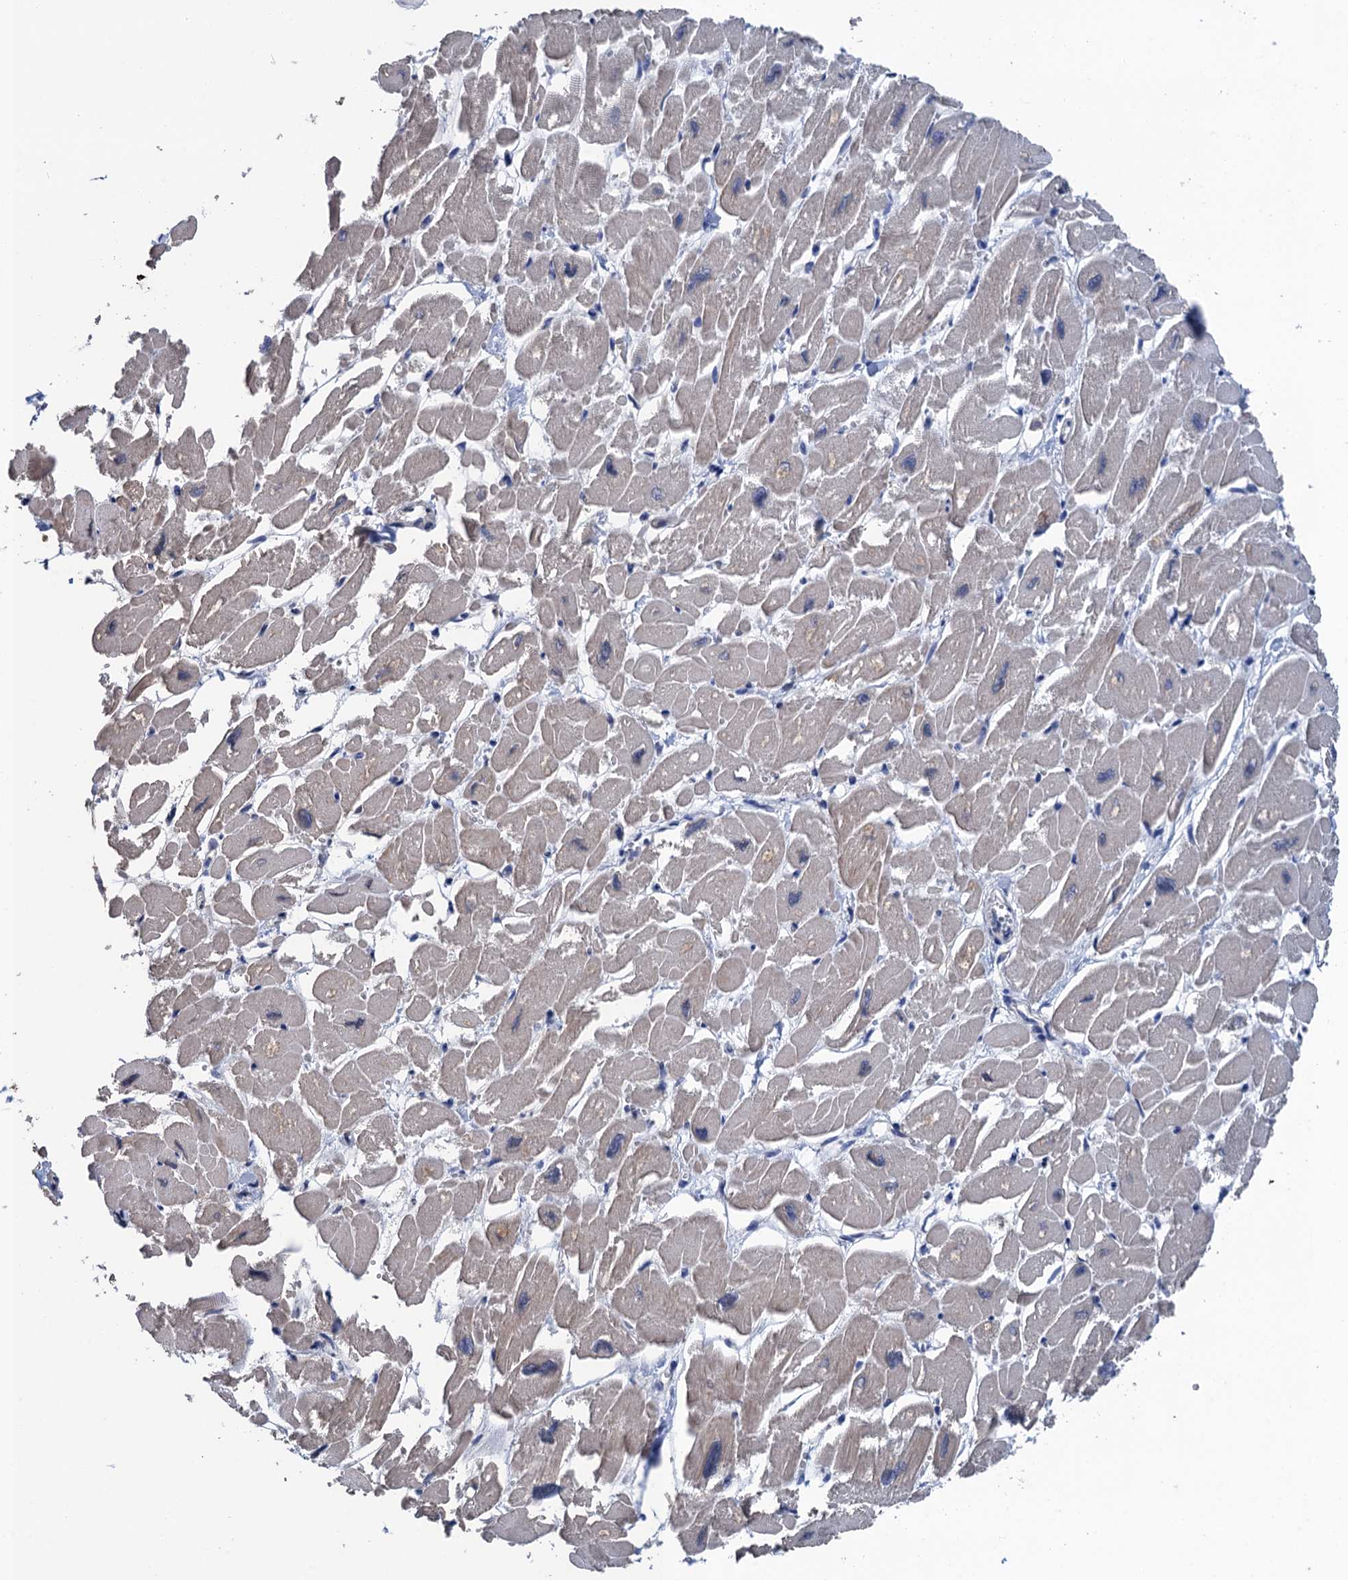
{"staining": {"intensity": "moderate", "quantity": "25%-75%", "location": "cytoplasmic/membranous"}, "tissue": "heart muscle", "cell_type": "Cardiomyocytes", "image_type": "normal", "snomed": [{"axis": "morphology", "description": "Normal tissue, NOS"}, {"axis": "topography", "description": "Heart"}], "caption": "Cardiomyocytes exhibit medium levels of moderate cytoplasmic/membranous positivity in about 25%-75% of cells in unremarkable human heart muscle.", "gene": "ART5", "patient": {"sex": "male", "age": 54}}